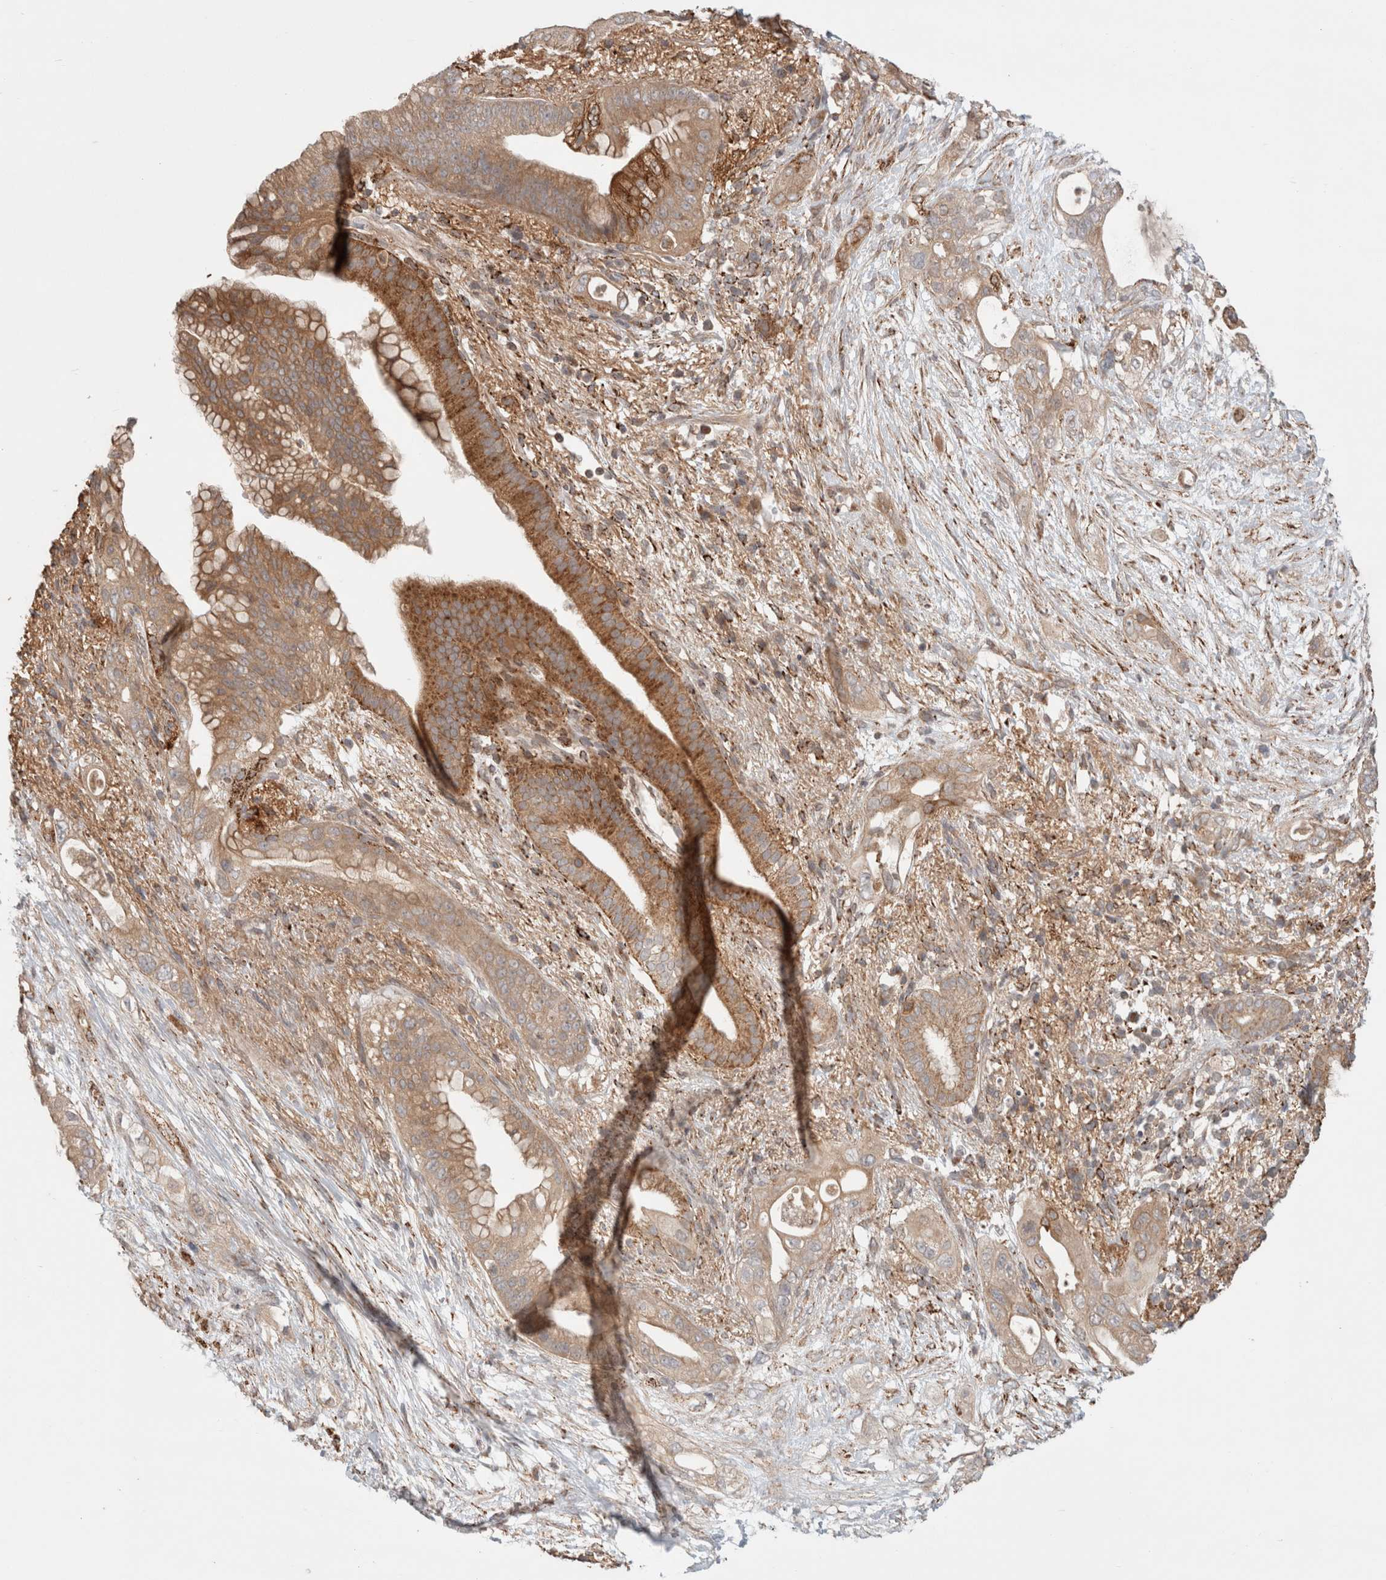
{"staining": {"intensity": "moderate", "quantity": ">75%", "location": "cytoplasmic/membranous"}, "tissue": "pancreatic cancer", "cell_type": "Tumor cells", "image_type": "cancer", "snomed": [{"axis": "morphology", "description": "Adenocarcinoma, NOS"}, {"axis": "topography", "description": "Pancreas"}], "caption": "Tumor cells exhibit medium levels of moderate cytoplasmic/membranous expression in approximately >75% of cells in adenocarcinoma (pancreatic).", "gene": "HROB", "patient": {"sex": "male", "age": 53}}